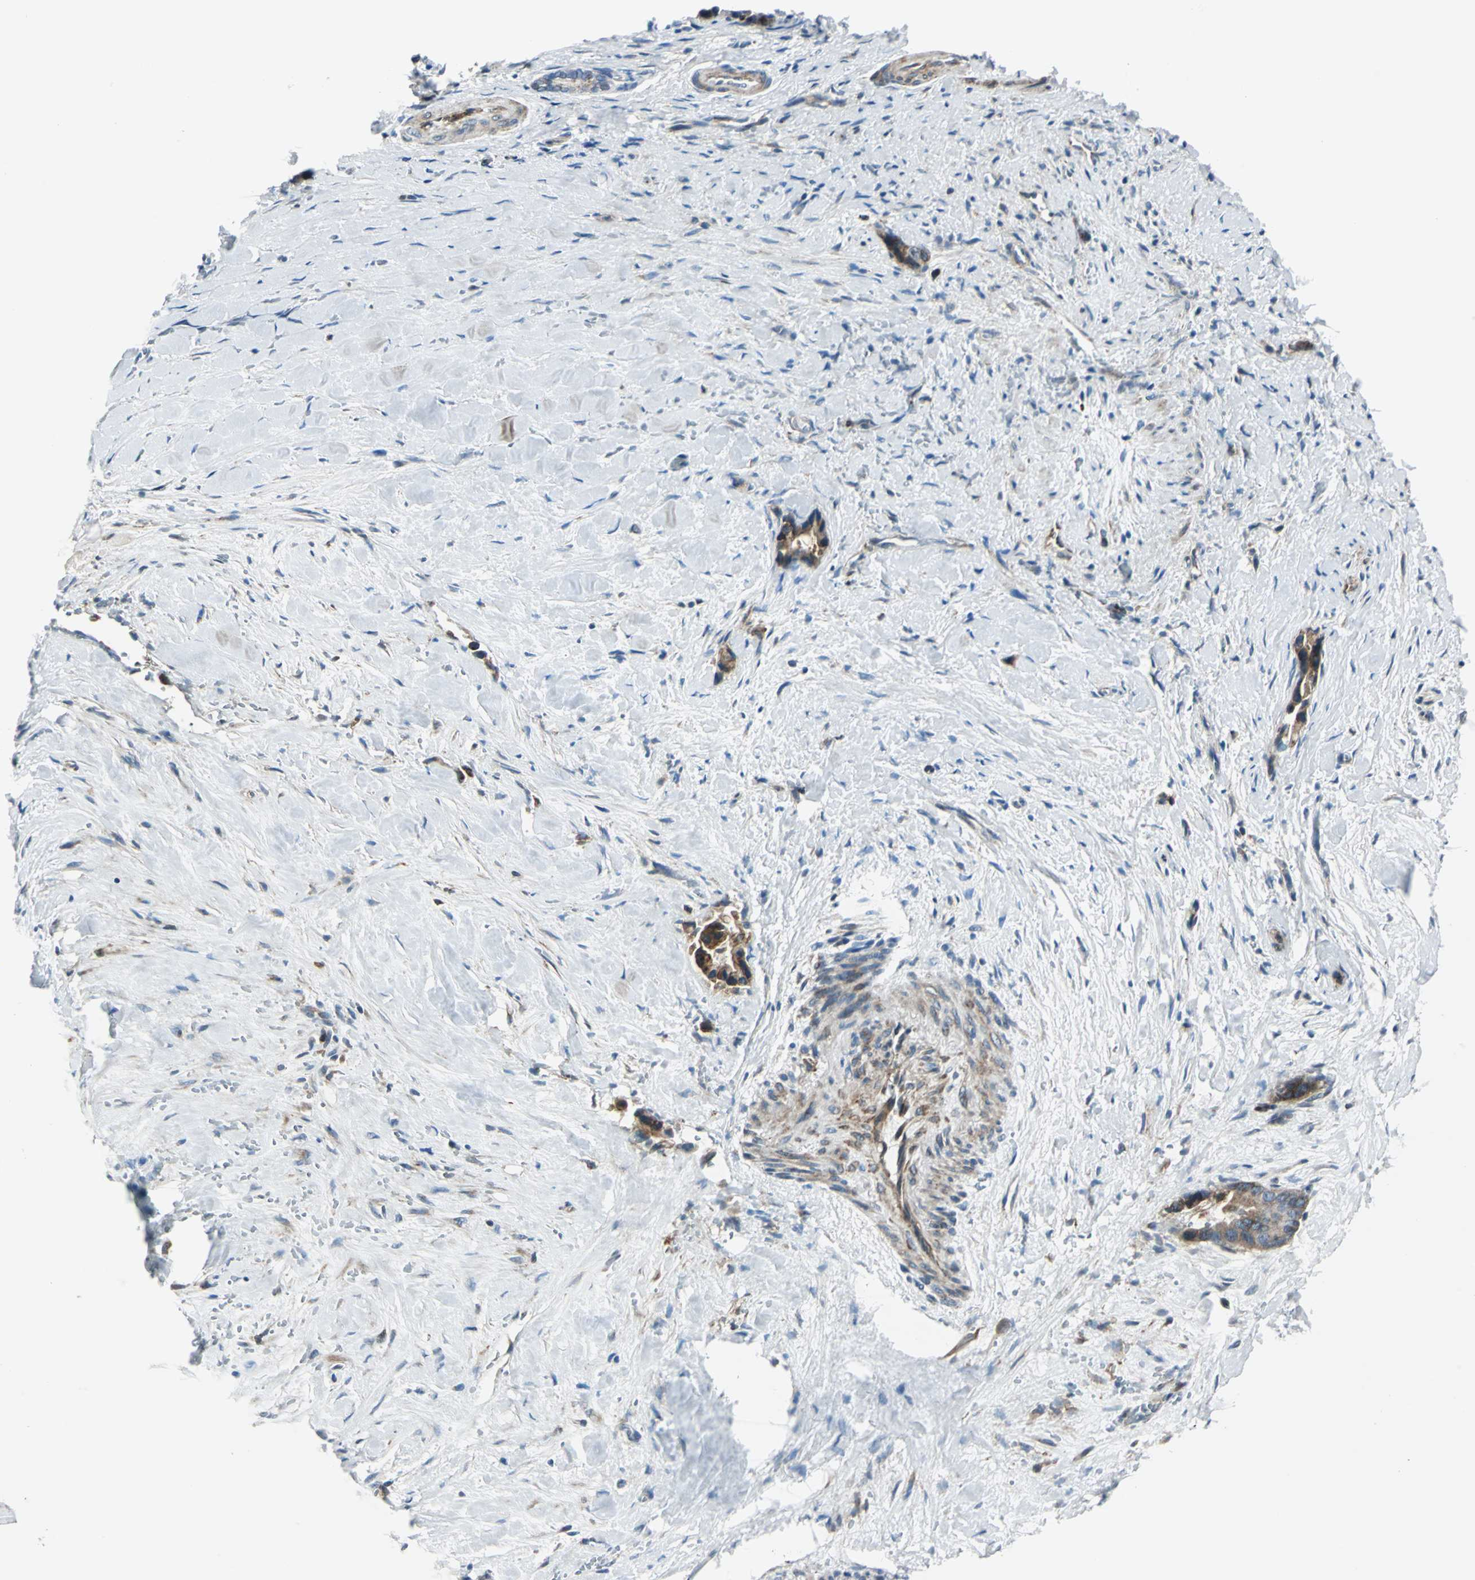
{"staining": {"intensity": "moderate", "quantity": ">75%", "location": "cytoplasmic/membranous"}, "tissue": "liver cancer", "cell_type": "Tumor cells", "image_type": "cancer", "snomed": [{"axis": "morphology", "description": "Cholangiocarcinoma"}, {"axis": "topography", "description": "Liver"}], "caption": "Liver cancer (cholangiocarcinoma) stained for a protein (brown) reveals moderate cytoplasmic/membranous positive positivity in approximately >75% of tumor cells.", "gene": "HTATIP2", "patient": {"sex": "female", "age": 55}}